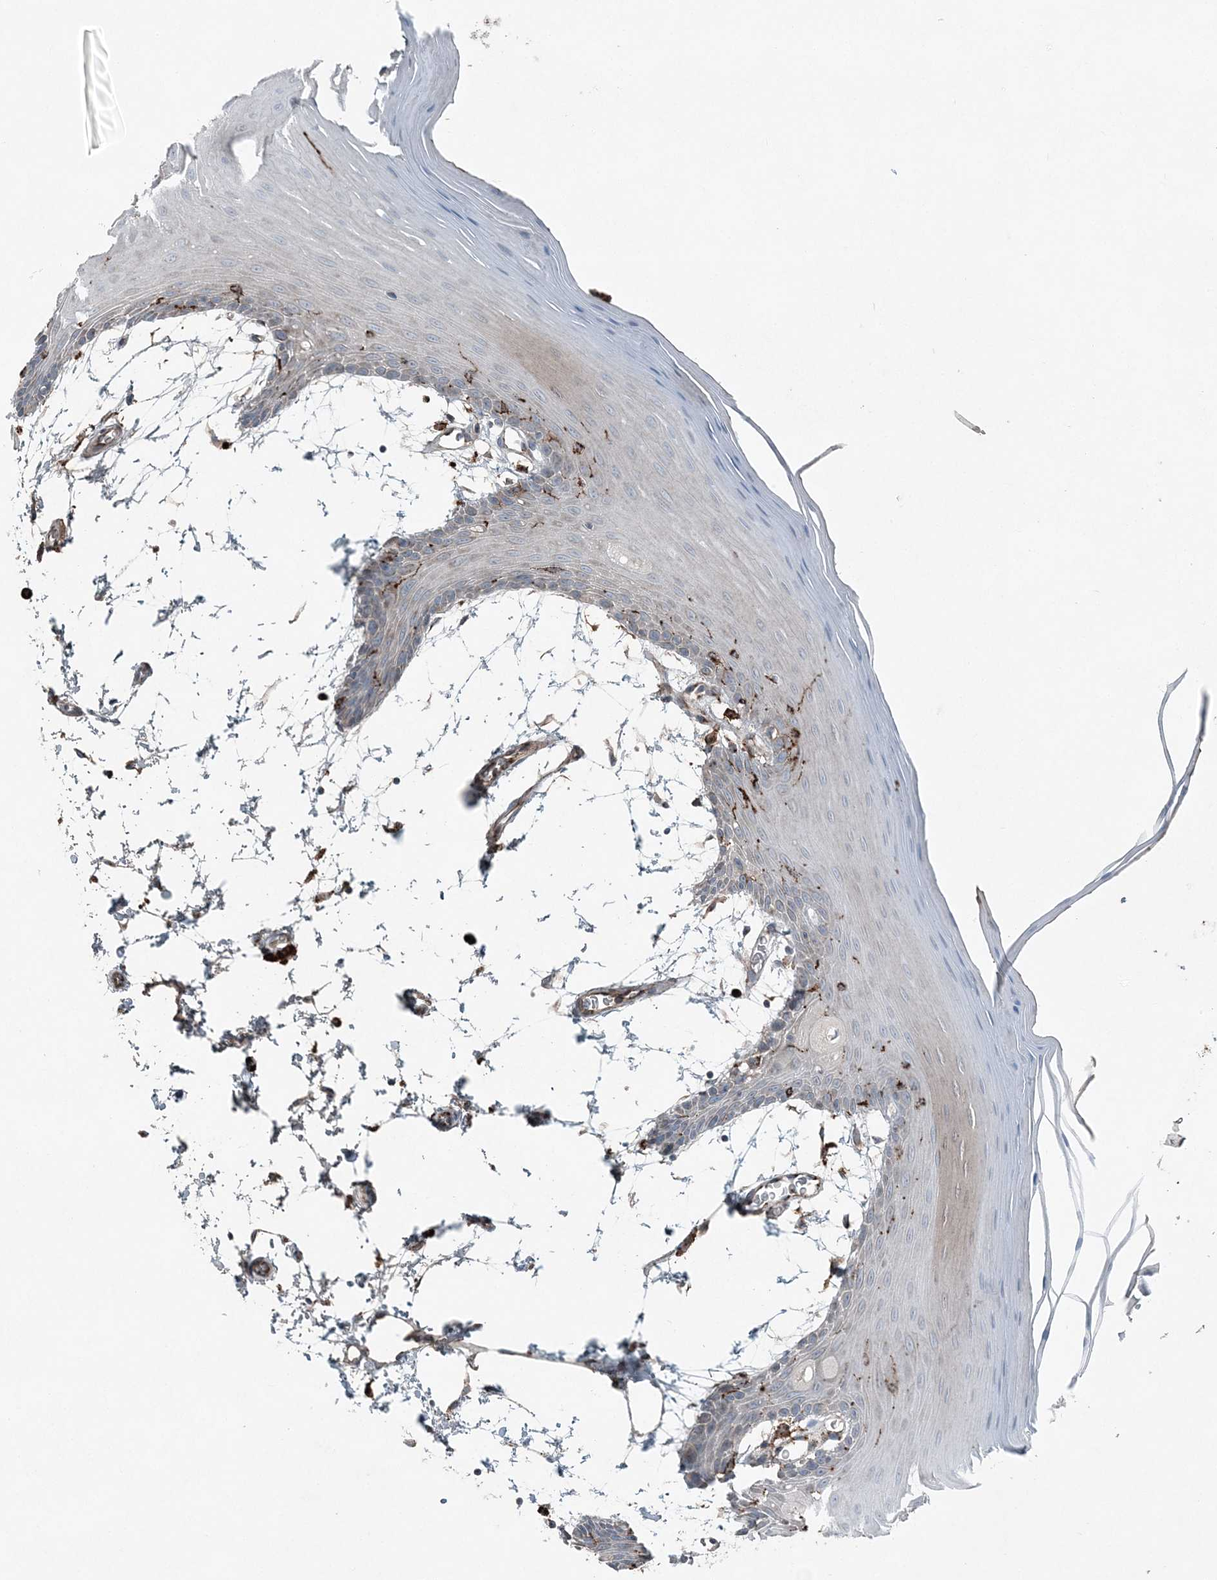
{"staining": {"intensity": "moderate", "quantity": "<25%", "location": "cytoplasmic/membranous"}, "tissue": "oral mucosa", "cell_type": "Squamous epithelial cells", "image_type": "normal", "snomed": [{"axis": "morphology", "description": "Normal tissue, NOS"}, {"axis": "topography", "description": "Skeletal muscle"}, {"axis": "topography", "description": "Oral tissue"}, {"axis": "topography", "description": "Salivary gland"}, {"axis": "topography", "description": "Peripheral nerve tissue"}], "caption": "Protein expression analysis of unremarkable human oral mucosa reveals moderate cytoplasmic/membranous positivity in about <25% of squamous epithelial cells.", "gene": "KY", "patient": {"sex": "male", "age": 54}}